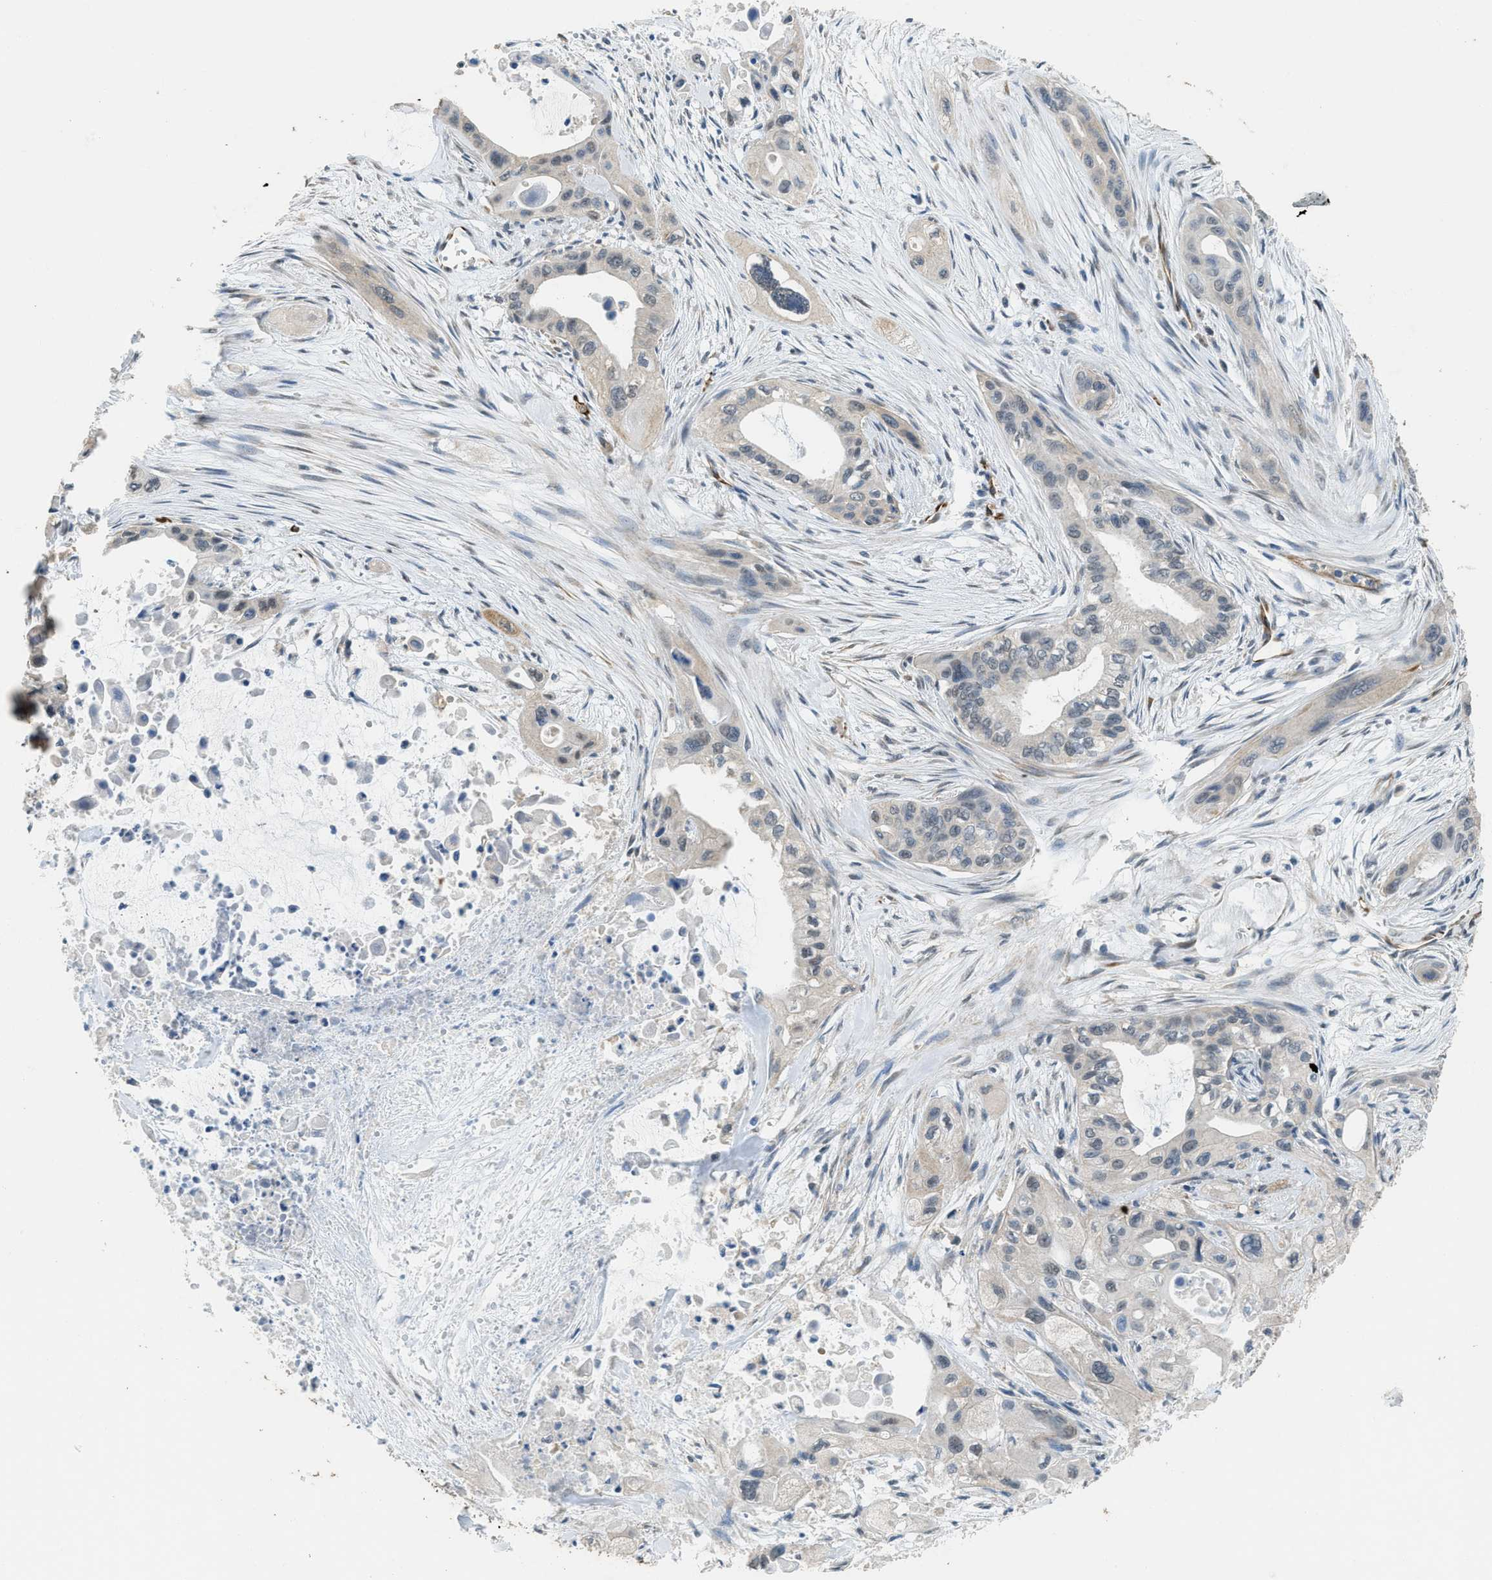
{"staining": {"intensity": "negative", "quantity": "none", "location": "none"}, "tissue": "pancreatic cancer", "cell_type": "Tumor cells", "image_type": "cancer", "snomed": [{"axis": "morphology", "description": "Adenocarcinoma, NOS"}, {"axis": "topography", "description": "Pancreas"}], "caption": "Protein analysis of adenocarcinoma (pancreatic) shows no significant staining in tumor cells.", "gene": "SYNM", "patient": {"sex": "male", "age": 73}}